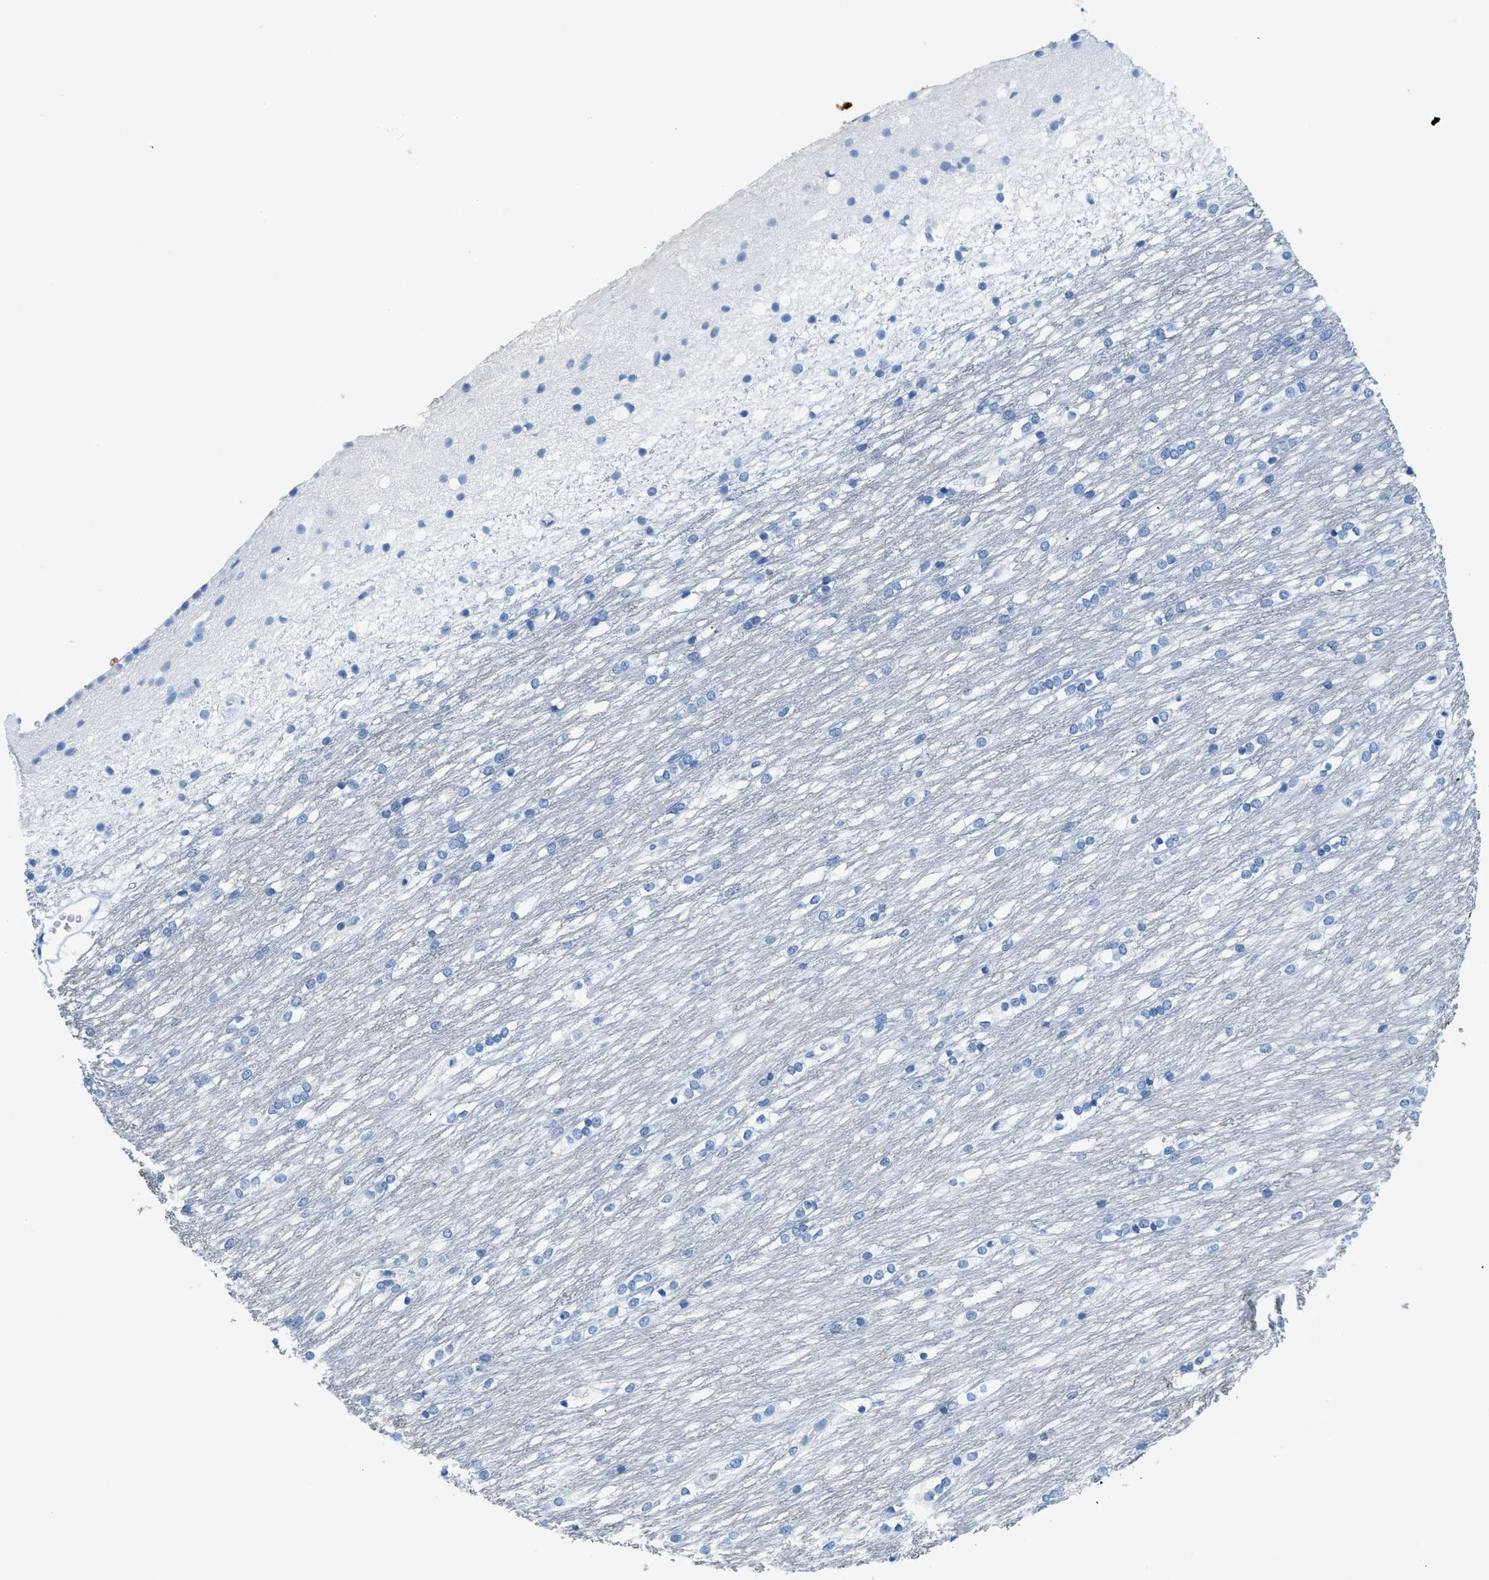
{"staining": {"intensity": "negative", "quantity": "none", "location": "none"}, "tissue": "caudate", "cell_type": "Glial cells", "image_type": "normal", "snomed": [{"axis": "morphology", "description": "Normal tissue, NOS"}, {"axis": "topography", "description": "Lateral ventricle wall"}], "caption": "Caudate was stained to show a protein in brown. There is no significant positivity in glial cells. The staining was performed using DAB (3,3'-diaminobenzidine) to visualize the protein expression in brown, while the nuclei were stained in blue with hematoxylin (Magnification: 20x).", "gene": "TPSAB1", "patient": {"sex": "female", "age": 19}}